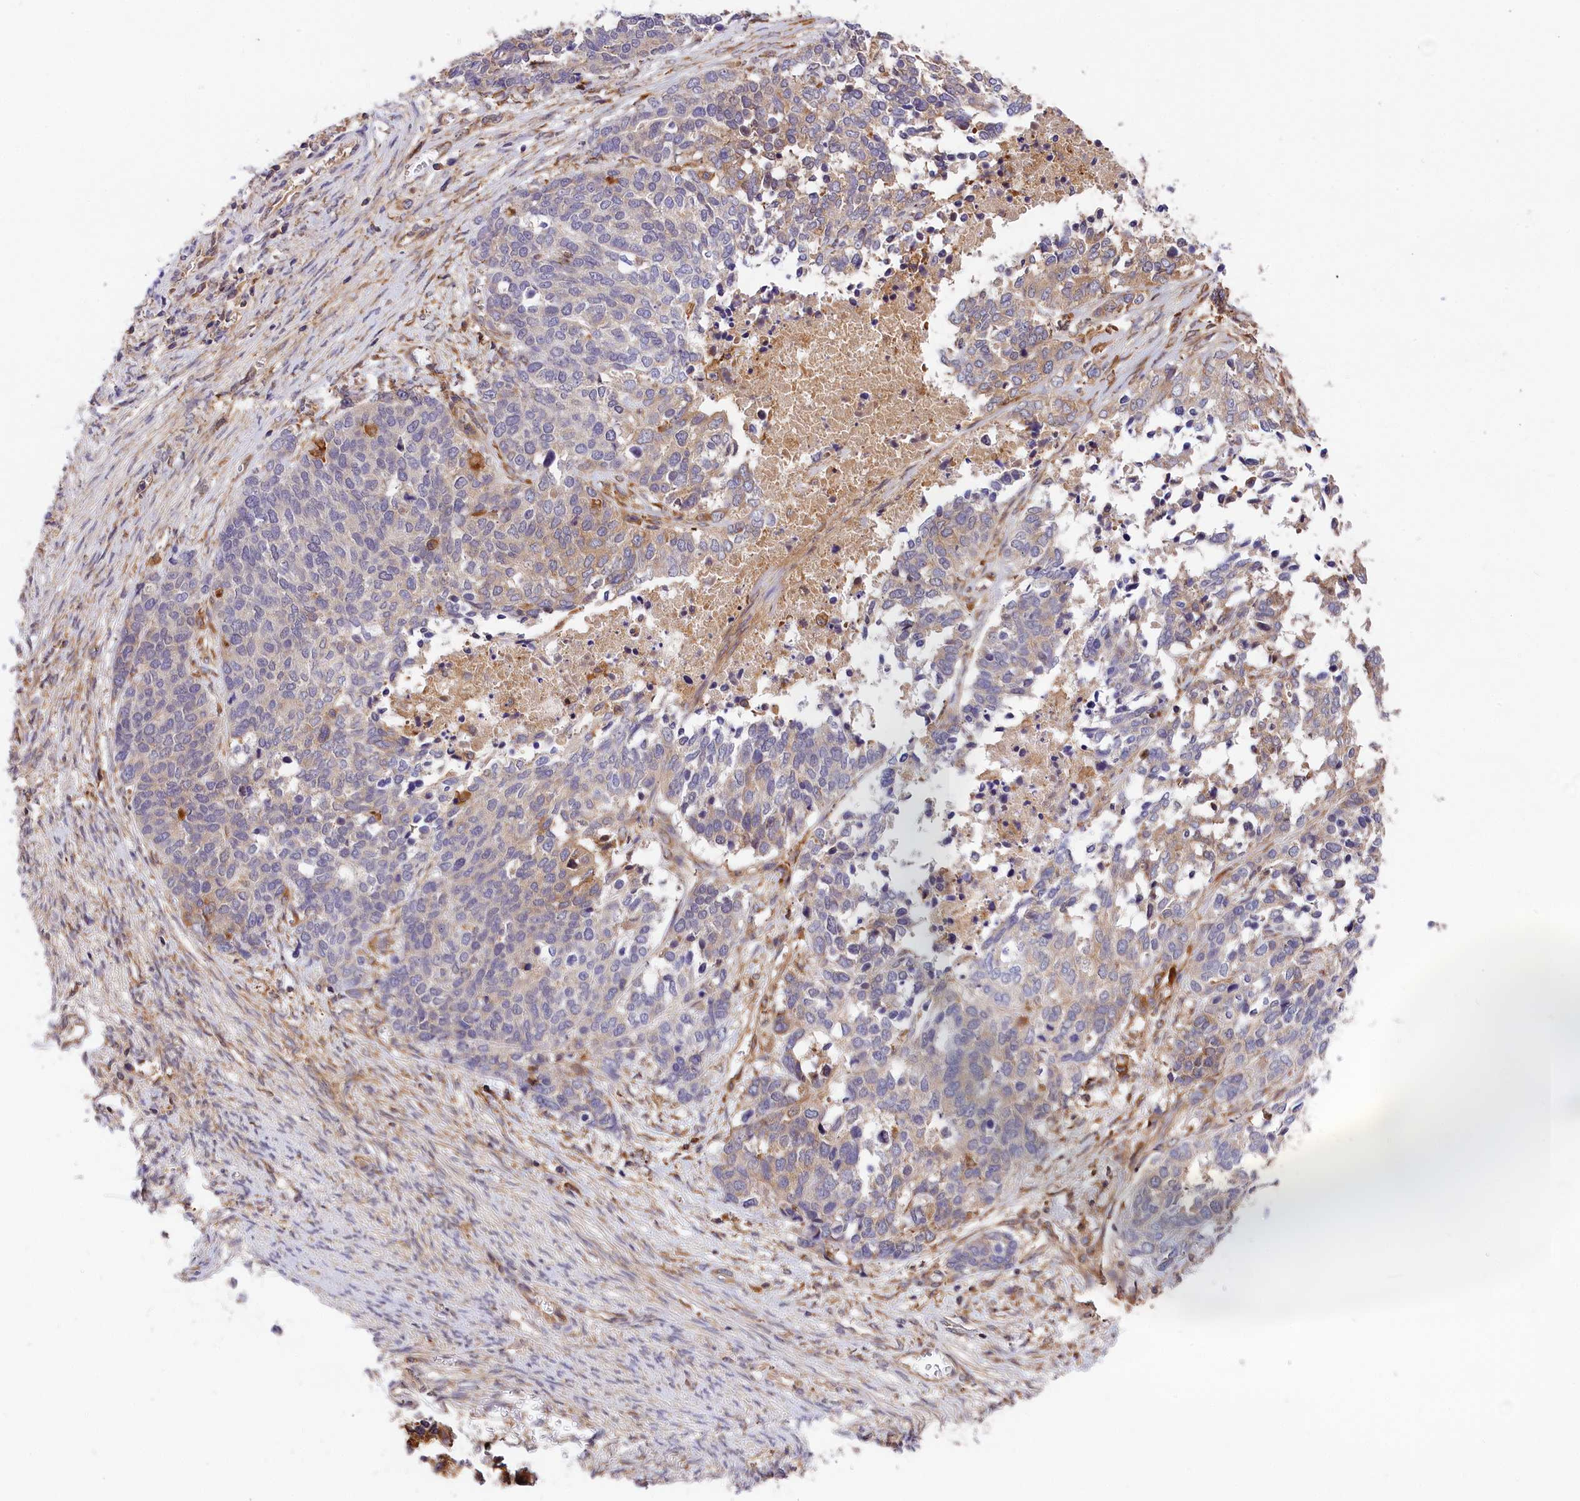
{"staining": {"intensity": "negative", "quantity": "none", "location": "none"}, "tissue": "ovarian cancer", "cell_type": "Tumor cells", "image_type": "cancer", "snomed": [{"axis": "morphology", "description": "Cystadenocarcinoma, serous, NOS"}, {"axis": "topography", "description": "Ovary"}], "caption": "Tumor cells show no significant protein positivity in ovarian cancer (serous cystadenocarcinoma).", "gene": "OAS3", "patient": {"sex": "female", "age": 44}}